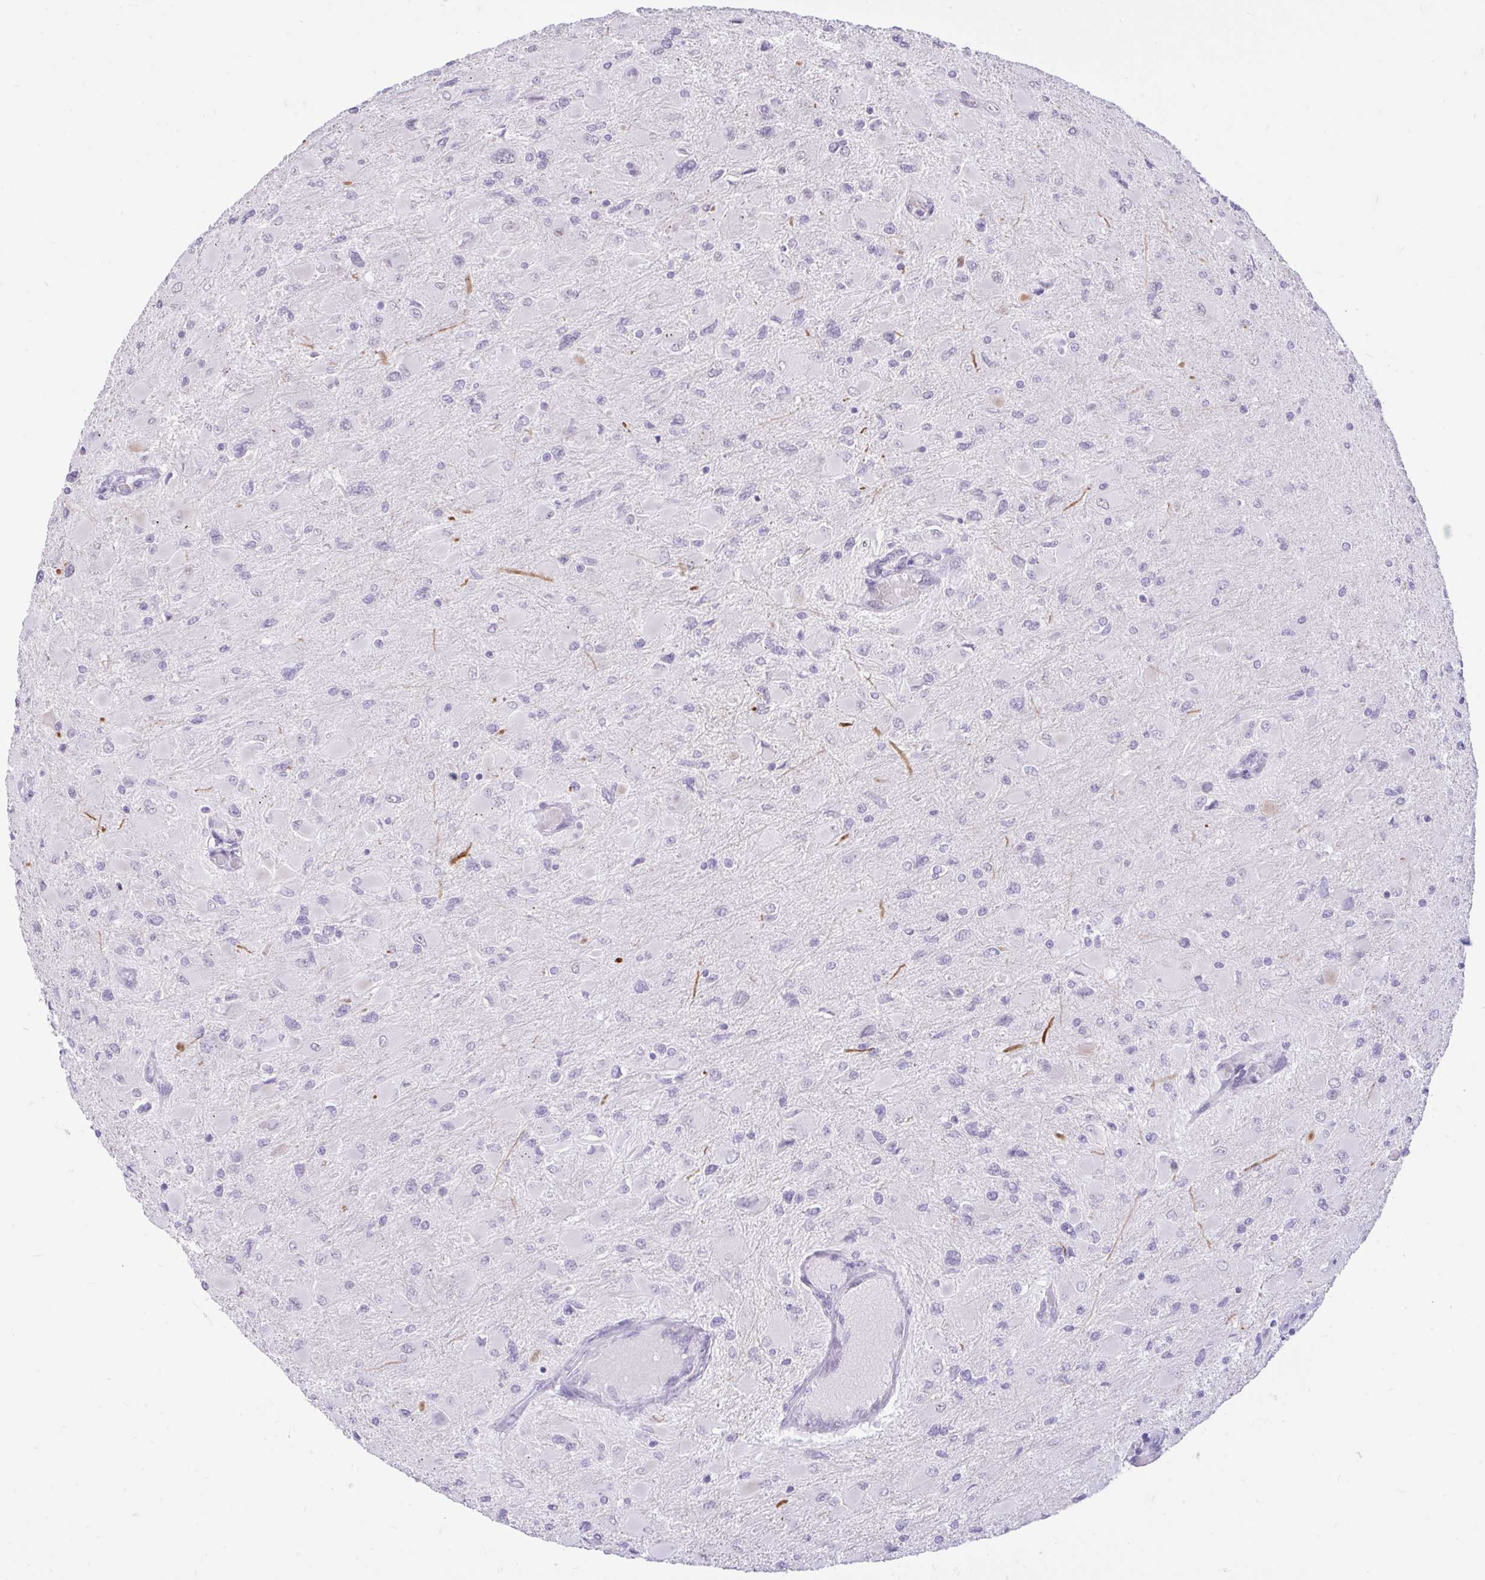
{"staining": {"intensity": "negative", "quantity": "none", "location": "none"}, "tissue": "glioma", "cell_type": "Tumor cells", "image_type": "cancer", "snomed": [{"axis": "morphology", "description": "Glioma, malignant, High grade"}, {"axis": "topography", "description": "Cerebral cortex"}], "caption": "An IHC image of malignant glioma (high-grade) is shown. There is no staining in tumor cells of malignant glioma (high-grade). (DAB (3,3'-diaminobenzidine) IHC with hematoxylin counter stain).", "gene": "REEP1", "patient": {"sex": "female", "age": 36}}